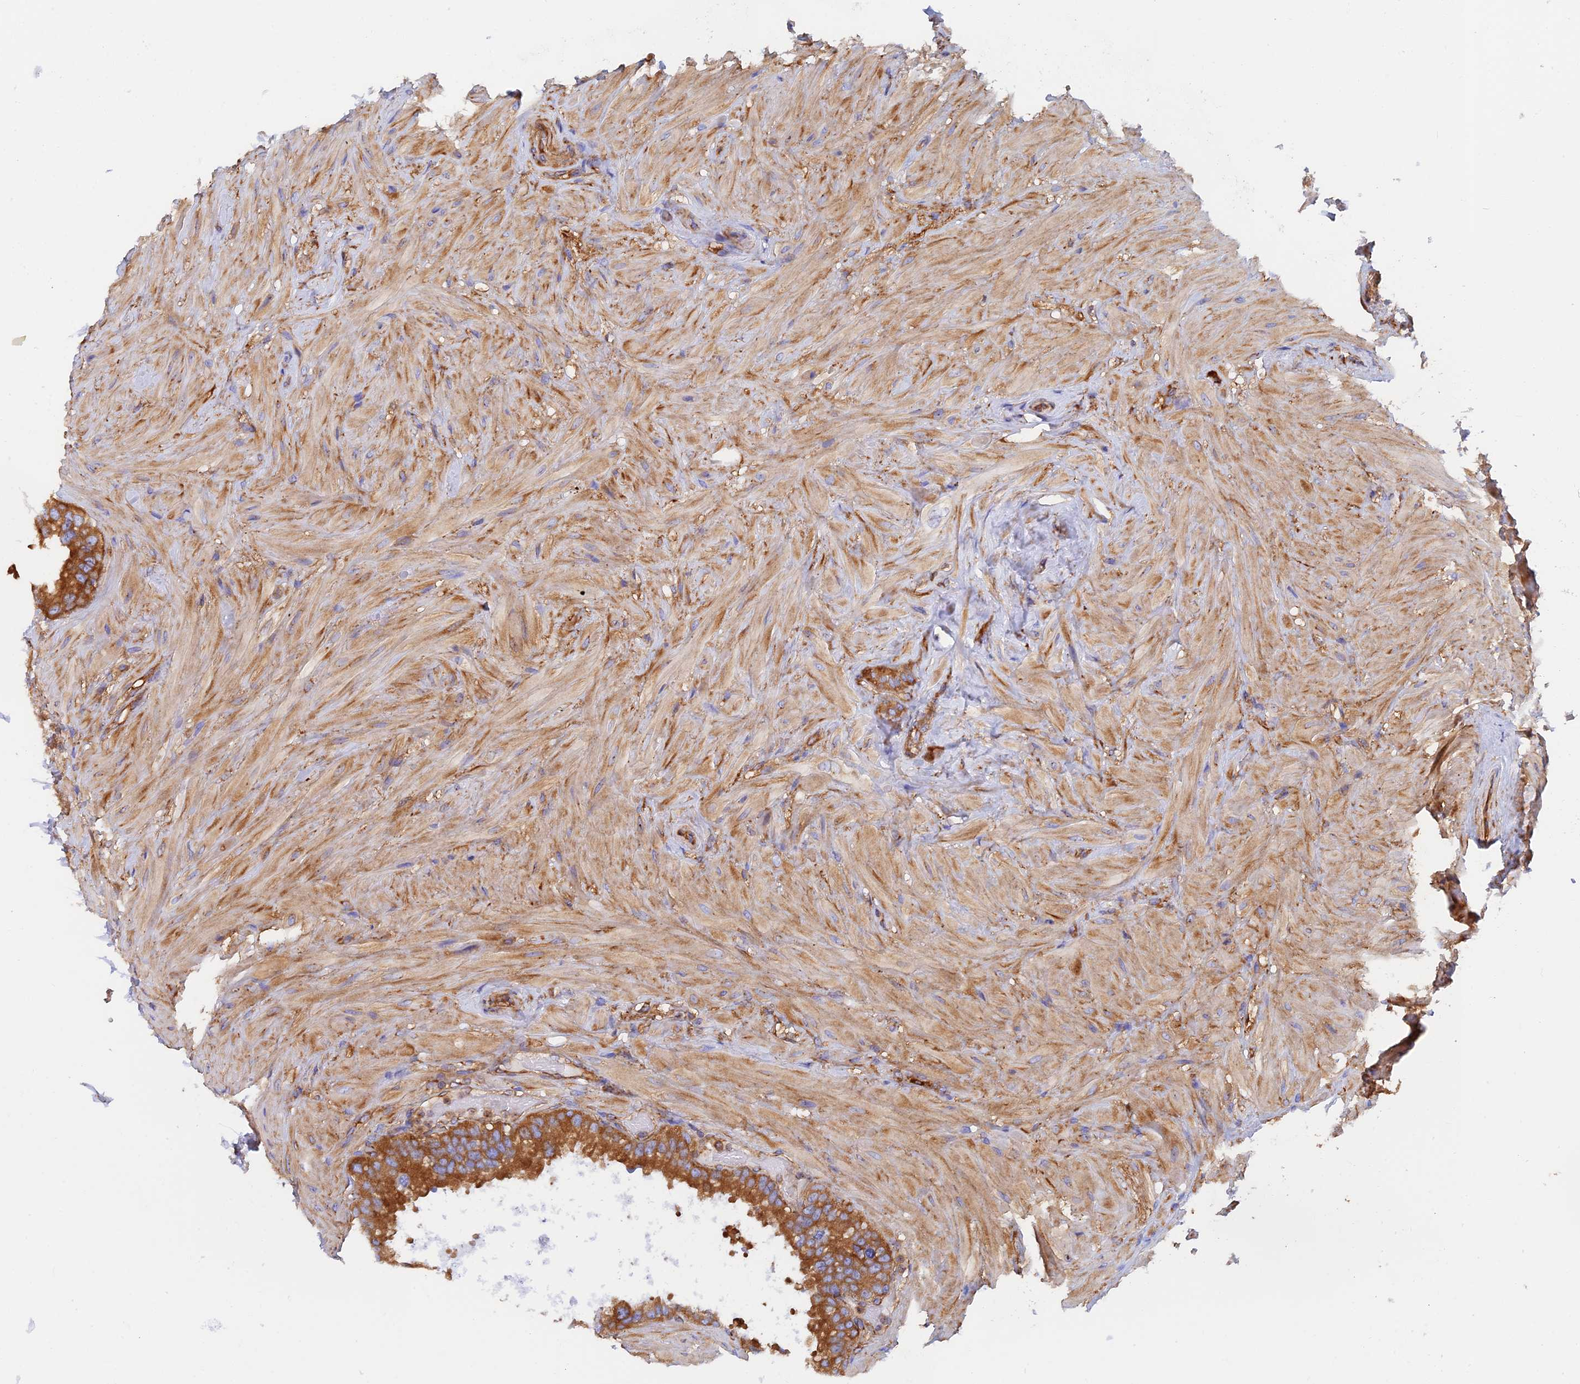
{"staining": {"intensity": "strong", "quantity": ">75%", "location": "cytoplasmic/membranous"}, "tissue": "seminal vesicle", "cell_type": "Glandular cells", "image_type": "normal", "snomed": [{"axis": "morphology", "description": "Normal tissue, NOS"}, {"axis": "topography", "description": "Seminal veicle"}, {"axis": "topography", "description": "Peripheral nerve tissue"}], "caption": "Seminal vesicle stained for a protein (brown) reveals strong cytoplasmic/membranous positive staining in about >75% of glandular cells.", "gene": "DCTN2", "patient": {"sex": "male", "age": 67}}